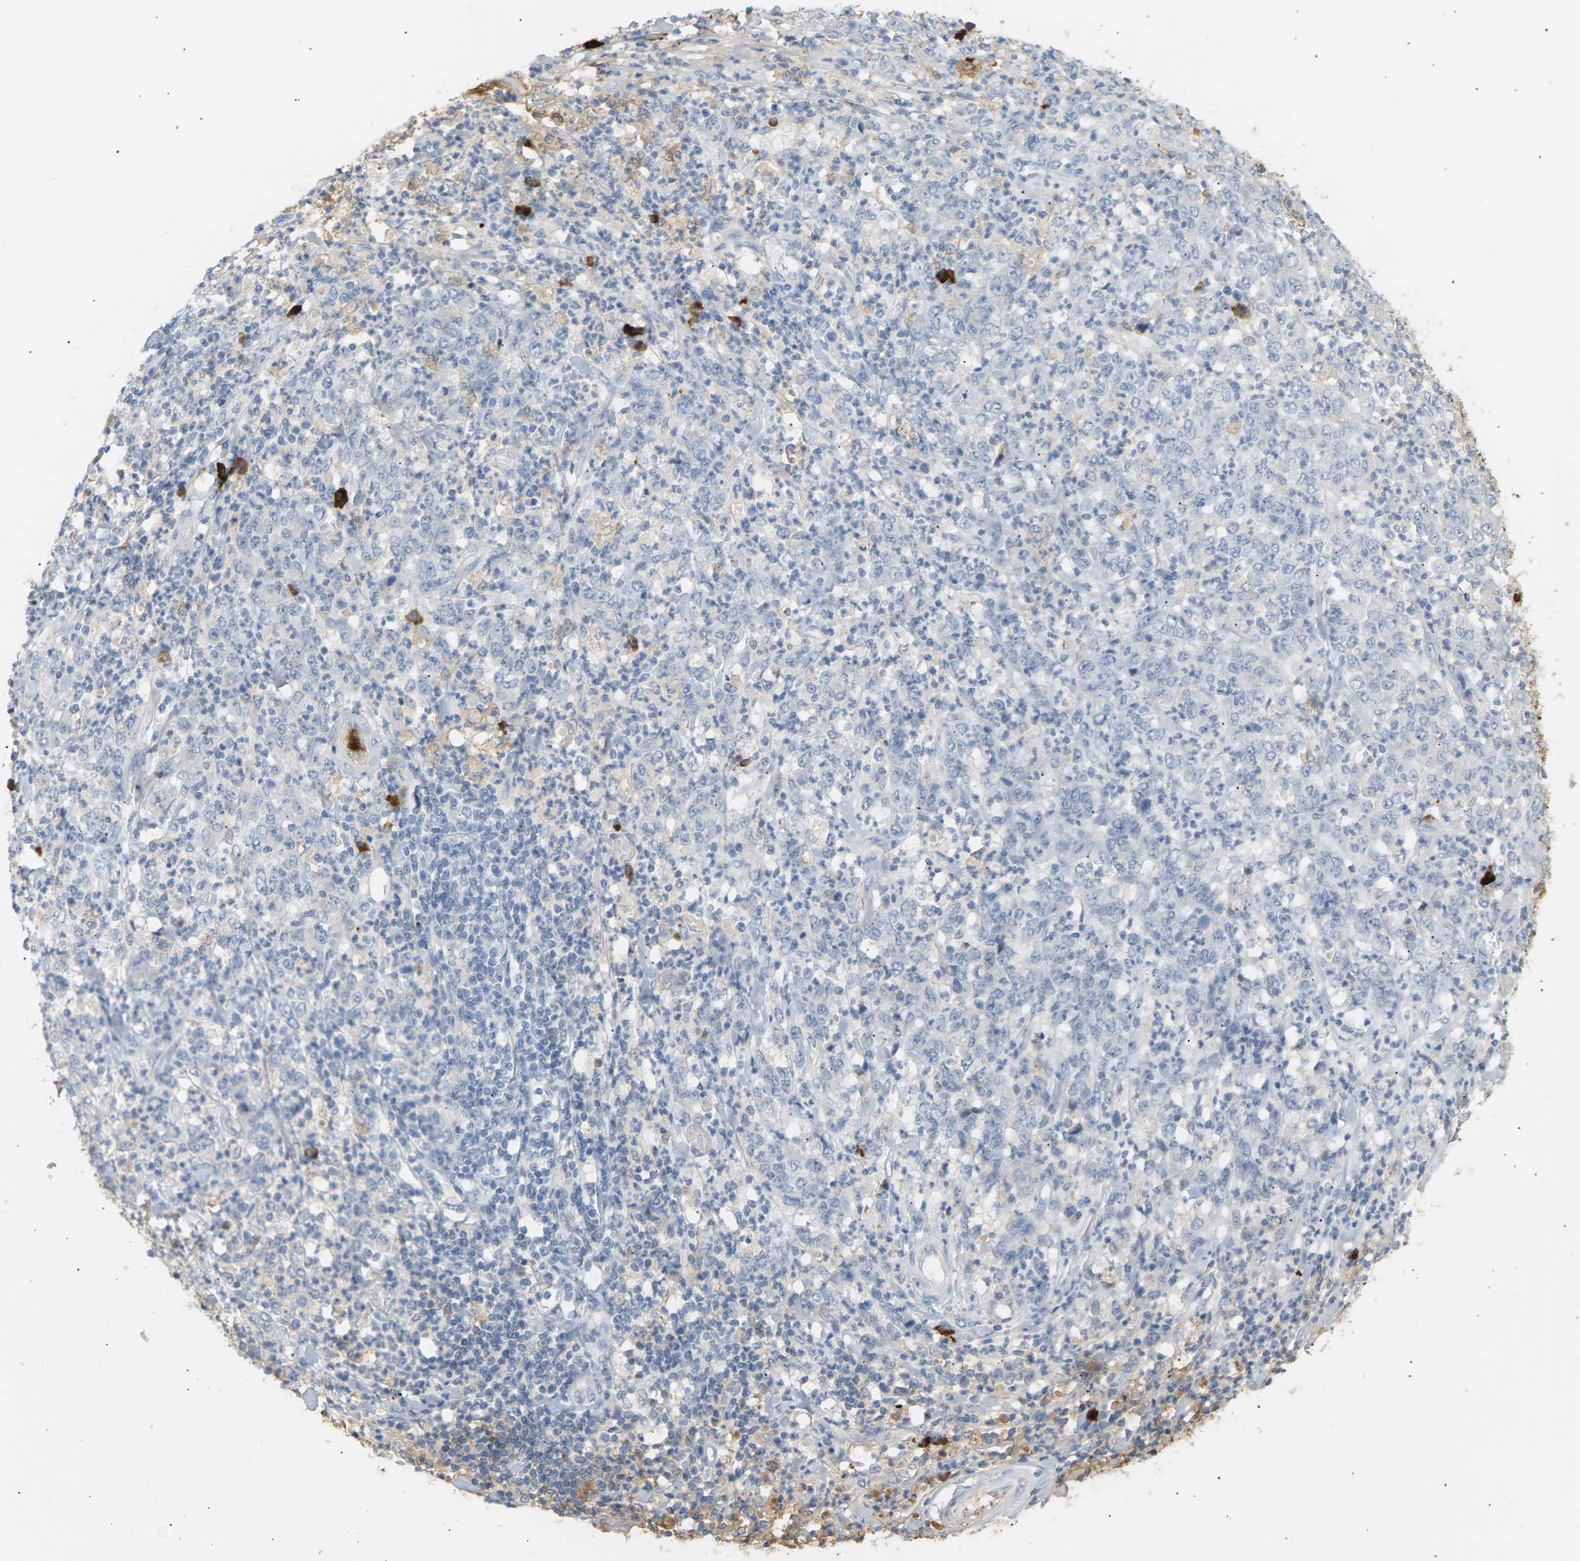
{"staining": {"intensity": "negative", "quantity": "none", "location": "none"}, "tissue": "stomach cancer", "cell_type": "Tumor cells", "image_type": "cancer", "snomed": [{"axis": "morphology", "description": "Adenocarcinoma, NOS"}, {"axis": "topography", "description": "Stomach, lower"}], "caption": "Human adenocarcinoma (stomach) stained for a protein using IHC reveals no positivity in tumor cells.", "gene": "IGLC3", "patient": {"sex": "female", "age": 71}}